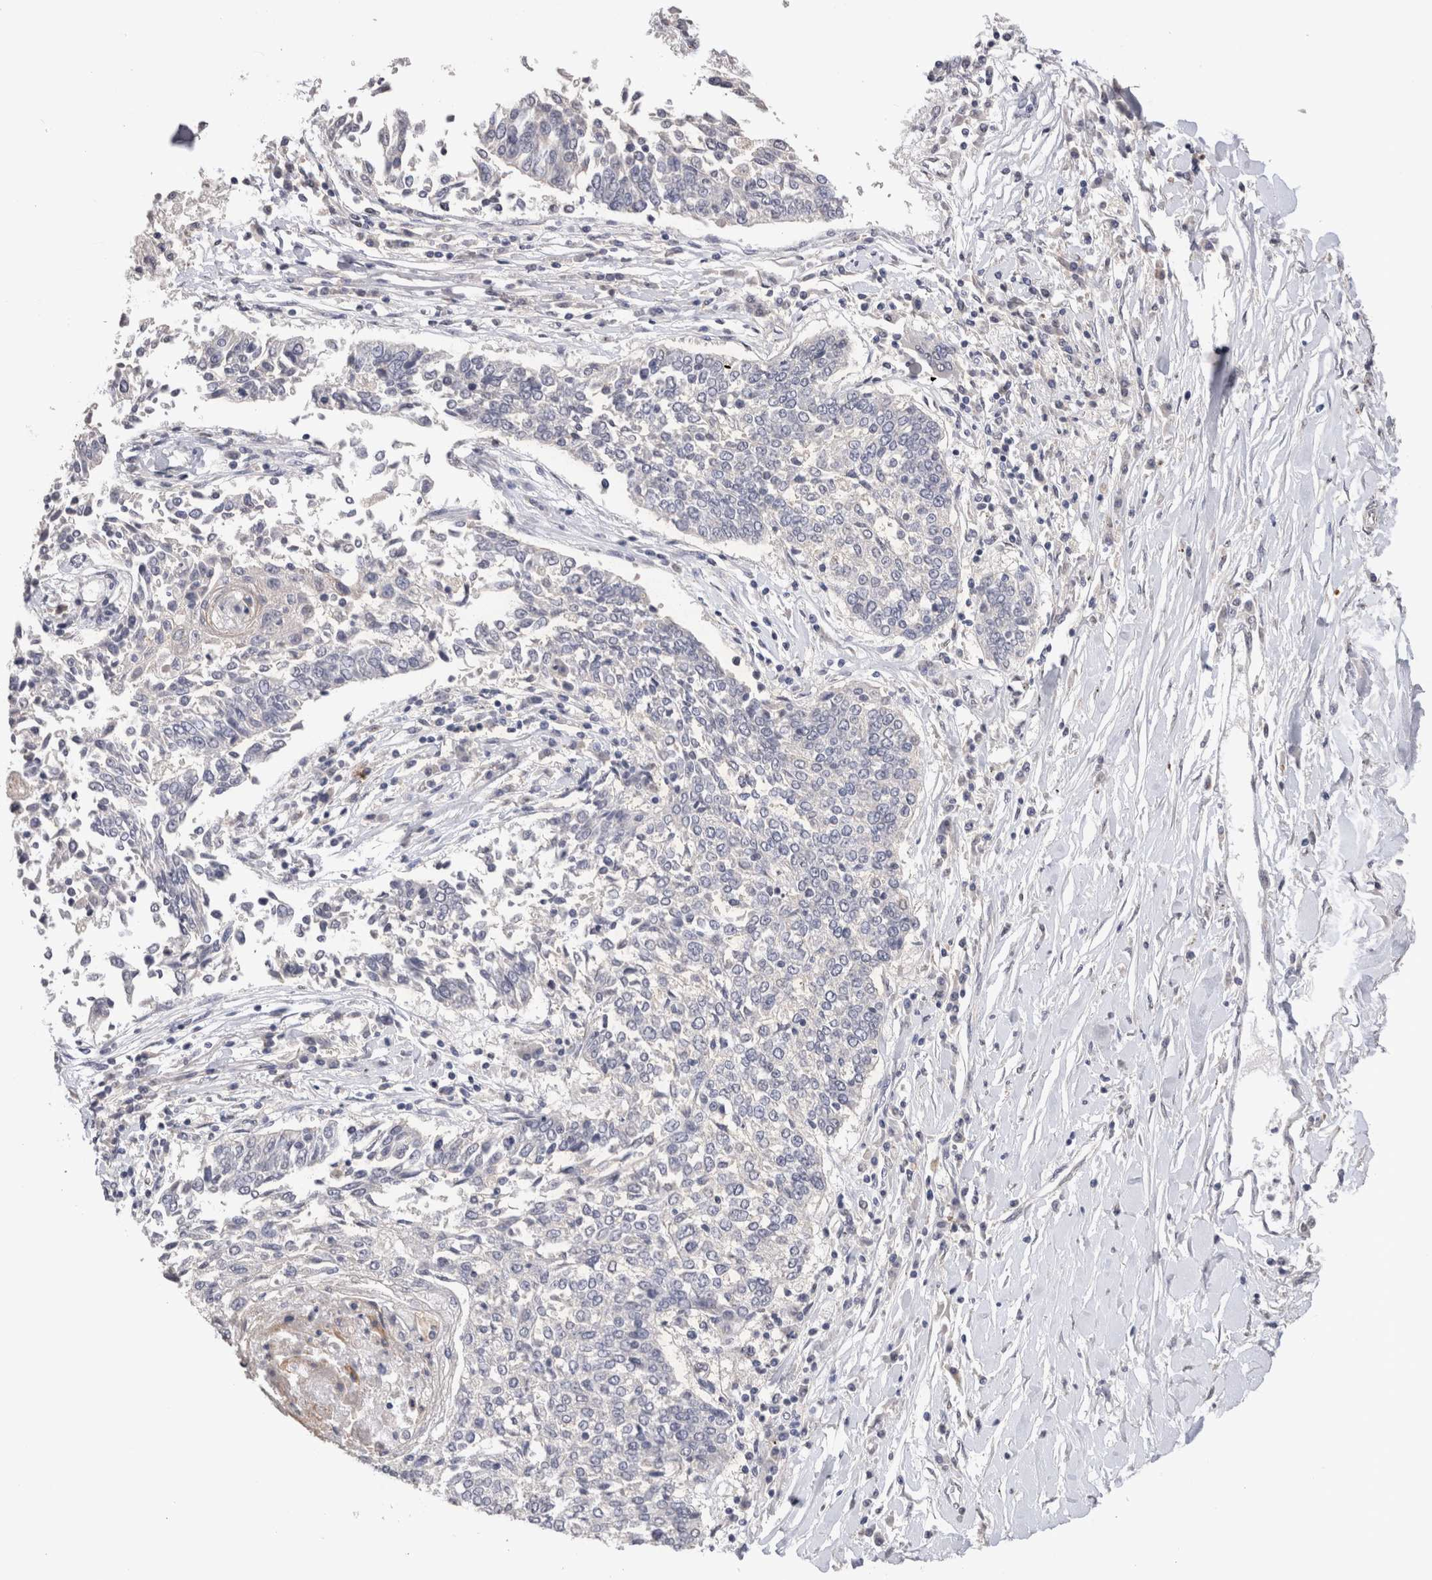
{"staining": {"intensity": "negative", "quantity": "none", "location": "none"}, "tissue": "lung cancer", "cell_type": "Tumor cells", "image_type": "cancer", "snomed": [{"axis": "morphology", "description": "Normal tissue, NOS"}, {"axis": "morphology", "description": "Squamous cell carcinoma, NOS"}, {"axis": "topography", "description": "Cartilage tissue"}, {"axis": "topography", "description": "Bronchus"}, {"axis": "topography", "description": "Lung"}, {"axis": "topography", "description": "Peripheral nerve tissue"}], "caption": "This is an immunohistochemistry (IHC) image of lung cancer. There is no expression in tumor cells.", "gene": "CDH6", "patient": {"sex": "female", "age": 49}}